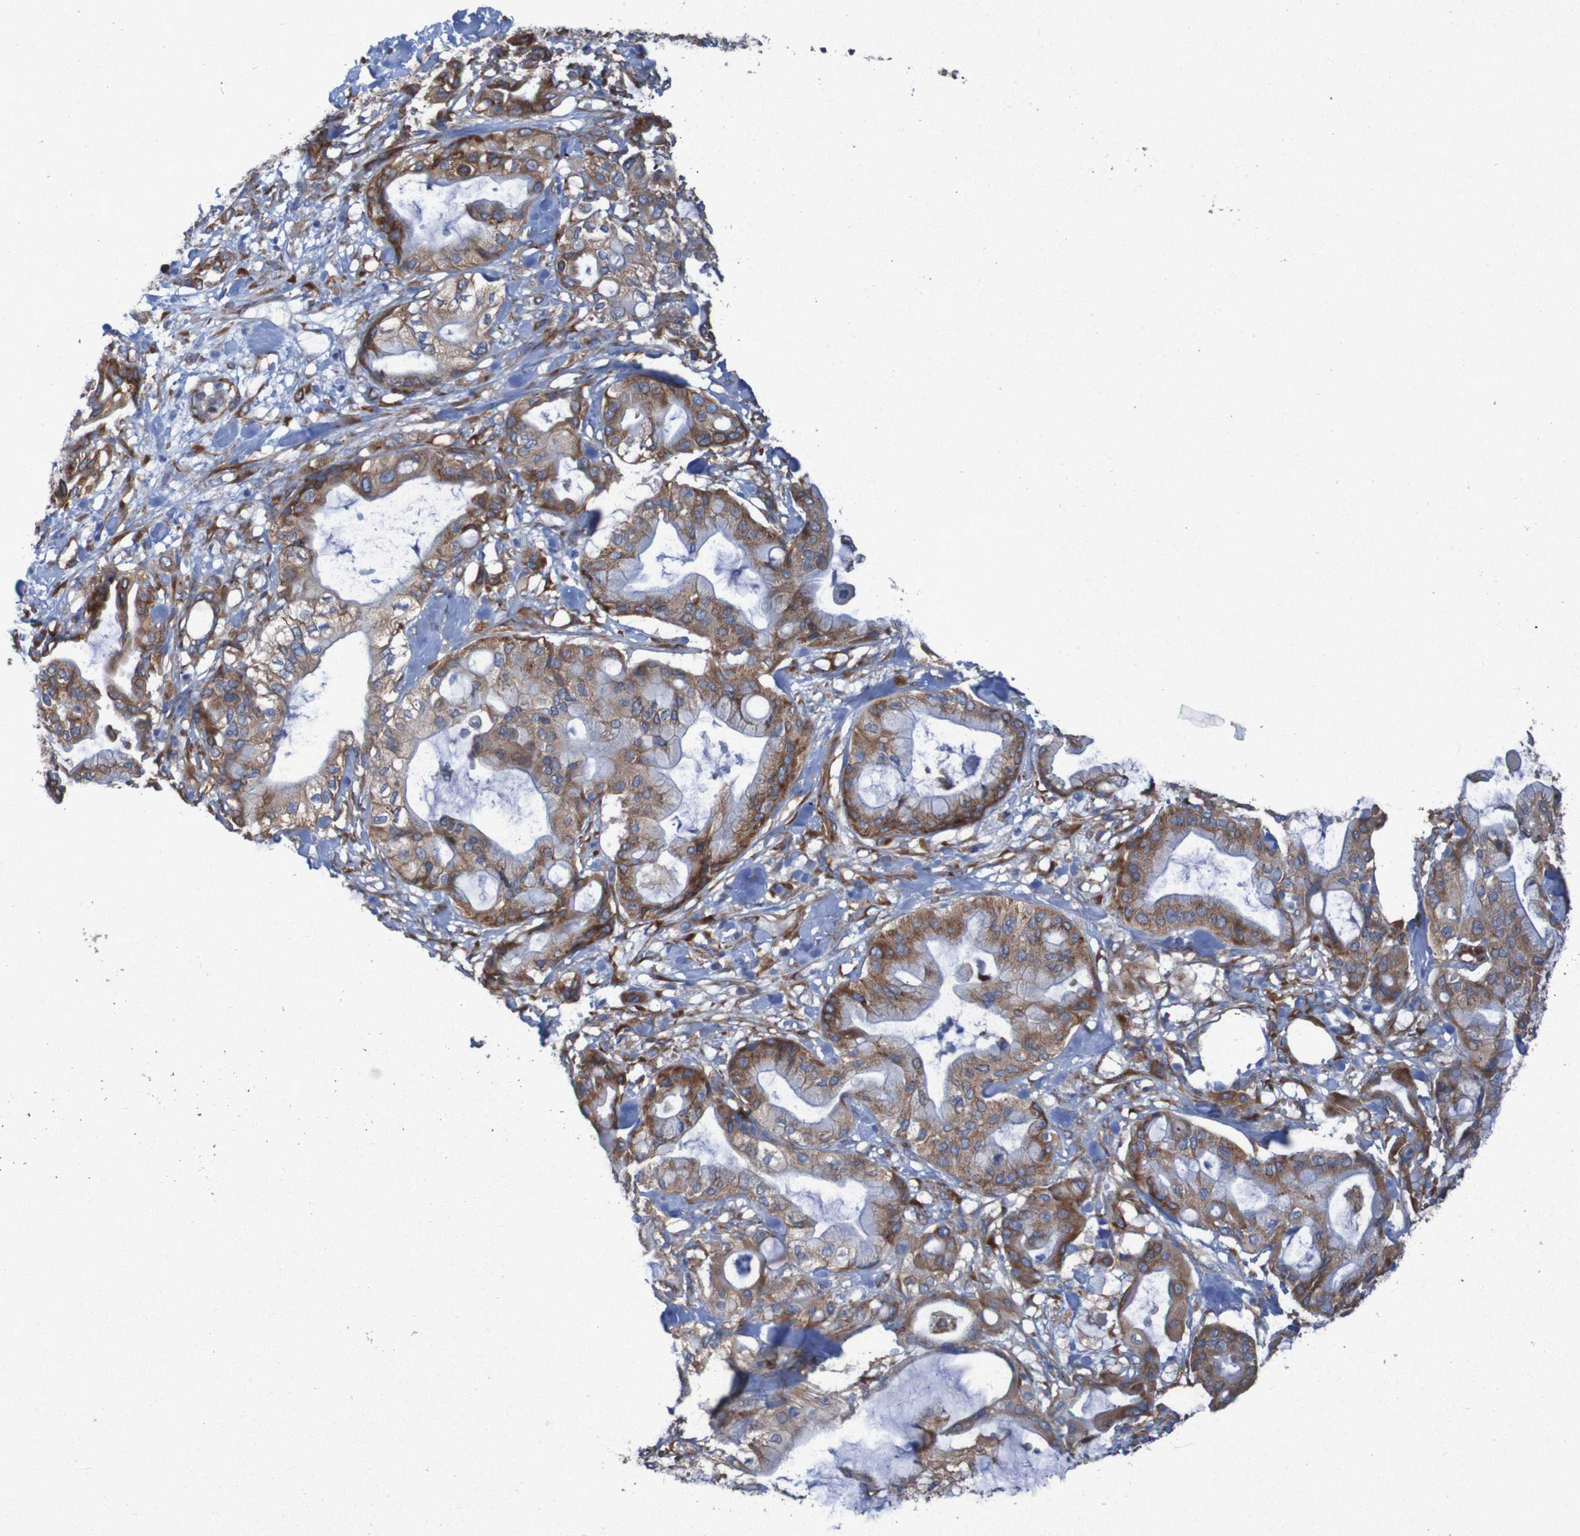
{"staining": {"intensity": "strong", "quantity": ">75%", "location": "cytoplasmic/membranous"}, "tissue": "pancreatic cancer", "cell_type": "Tumor cells", "image_type": "cancer", "snomed": [{"axis": "morphology", "description": "Adenocarcinoma, NOS"}, {"axis": "morphology", "description": "Adenocarcinoma, metastatic, NOS"}, {"axis": "topography", "description": "Lymph node"}, {"axis": "topography", "description": "Pancreas"}, {"axis": "topography", "description": "Duodenum"}], "caption": "Human metastatic adenocarcinoma (pancreatic) stained for a protein (brown) exhibits strong cytoplasmic/membranous positive staining in approximately >75% of tumor cells.", "gene": "RPL10", "patient": {"sex": "female", "age": 64}}